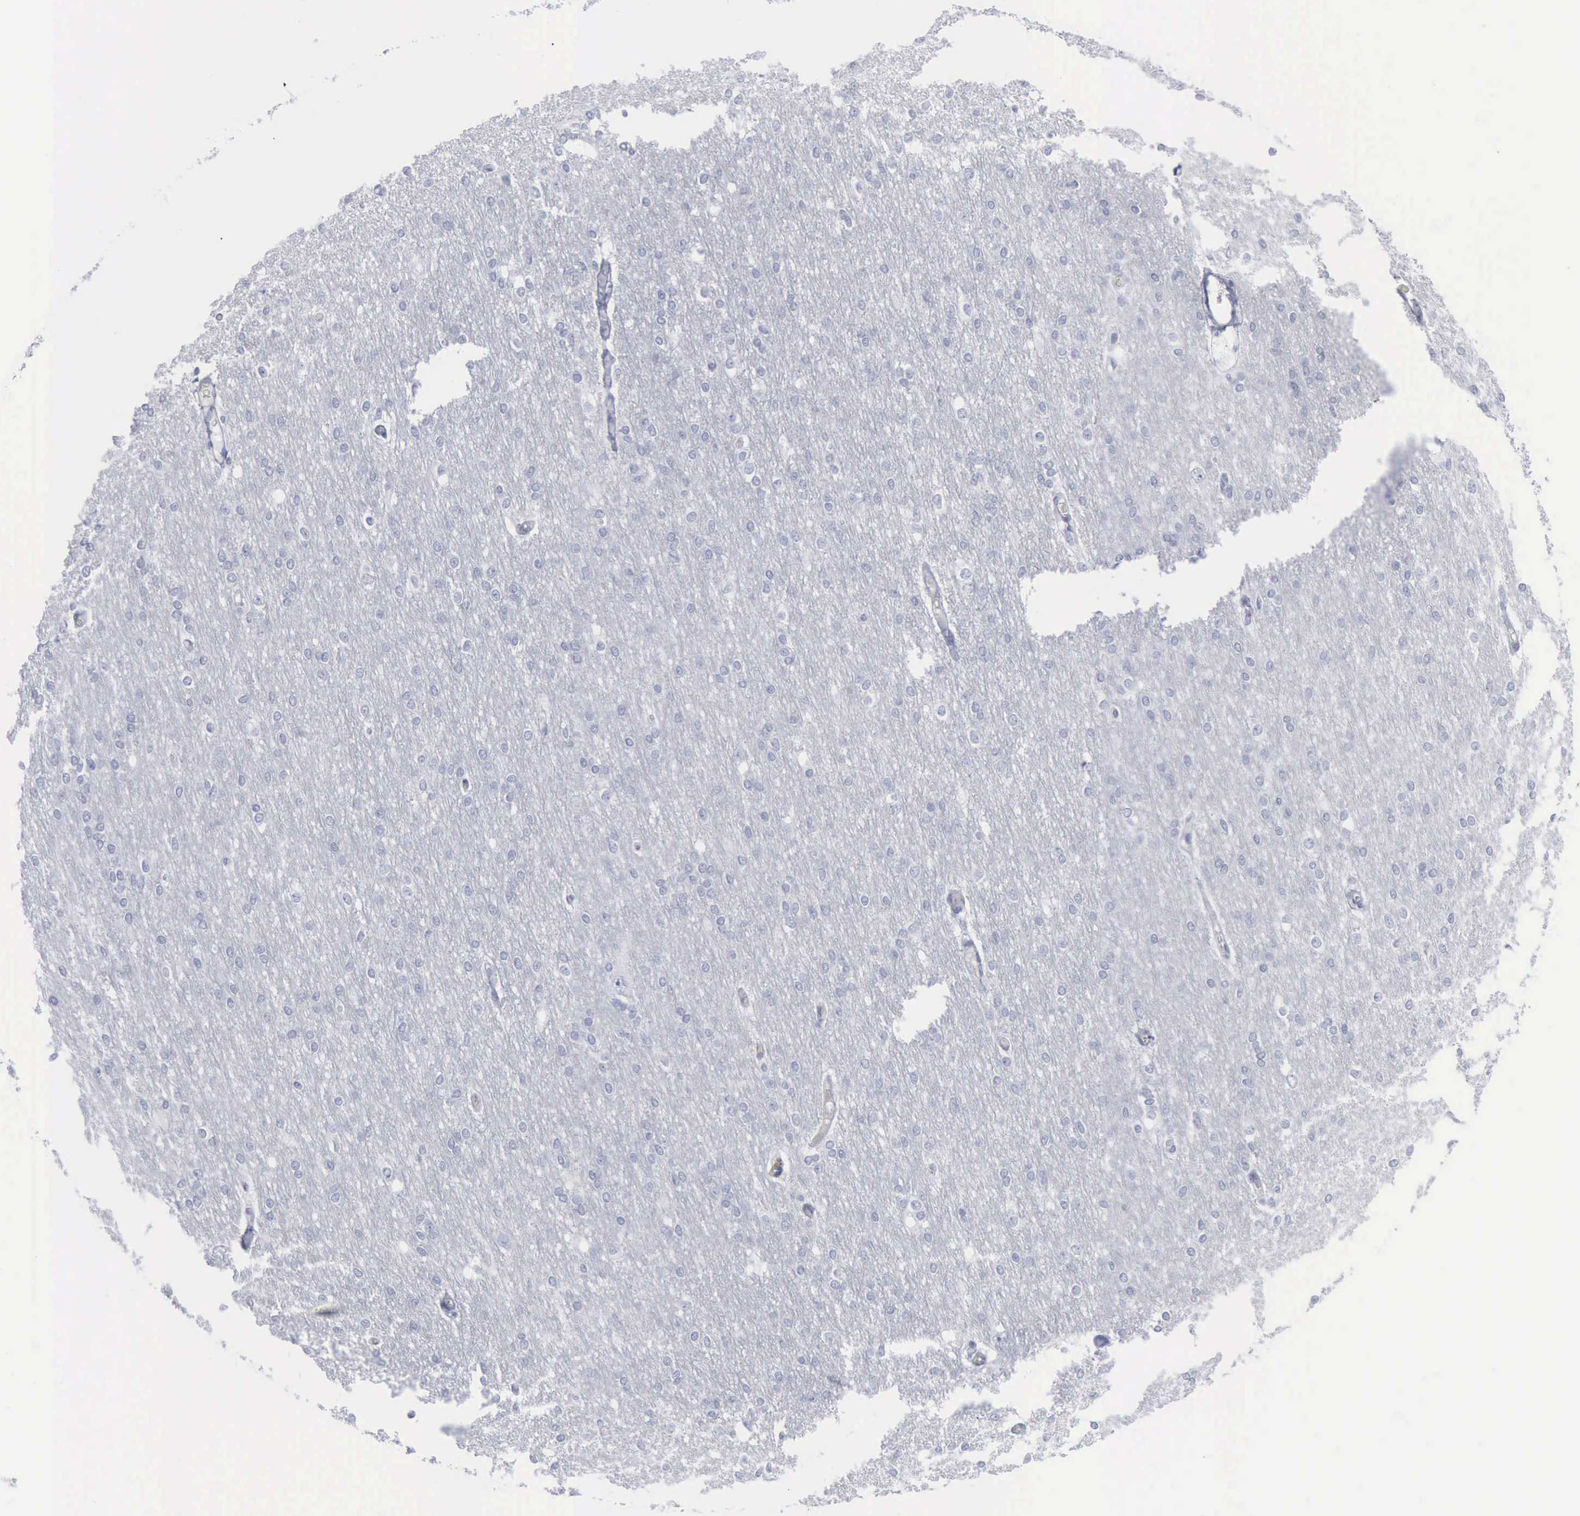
{"staining": {"intensity": "negative", "quantity": "none", "location": "none"}, "tissue": "cerebral cortex", "cell_type": "Endothelial cells", "image_type": "normal", "snomed": [{"axis": "morphology", "description": "Normal tissue, NOS"}, {"axis": "morphology", "description": "Inflammation, NOS"}, {"axis": "topography", "description": "Cerebral cortex"}], "caption": "The immunohistochemistry image has no significant positivity in endothelial cells of cerebral cortex.", "gene": "VCAM1", "patient": {"sex": "male", "age": 6}}